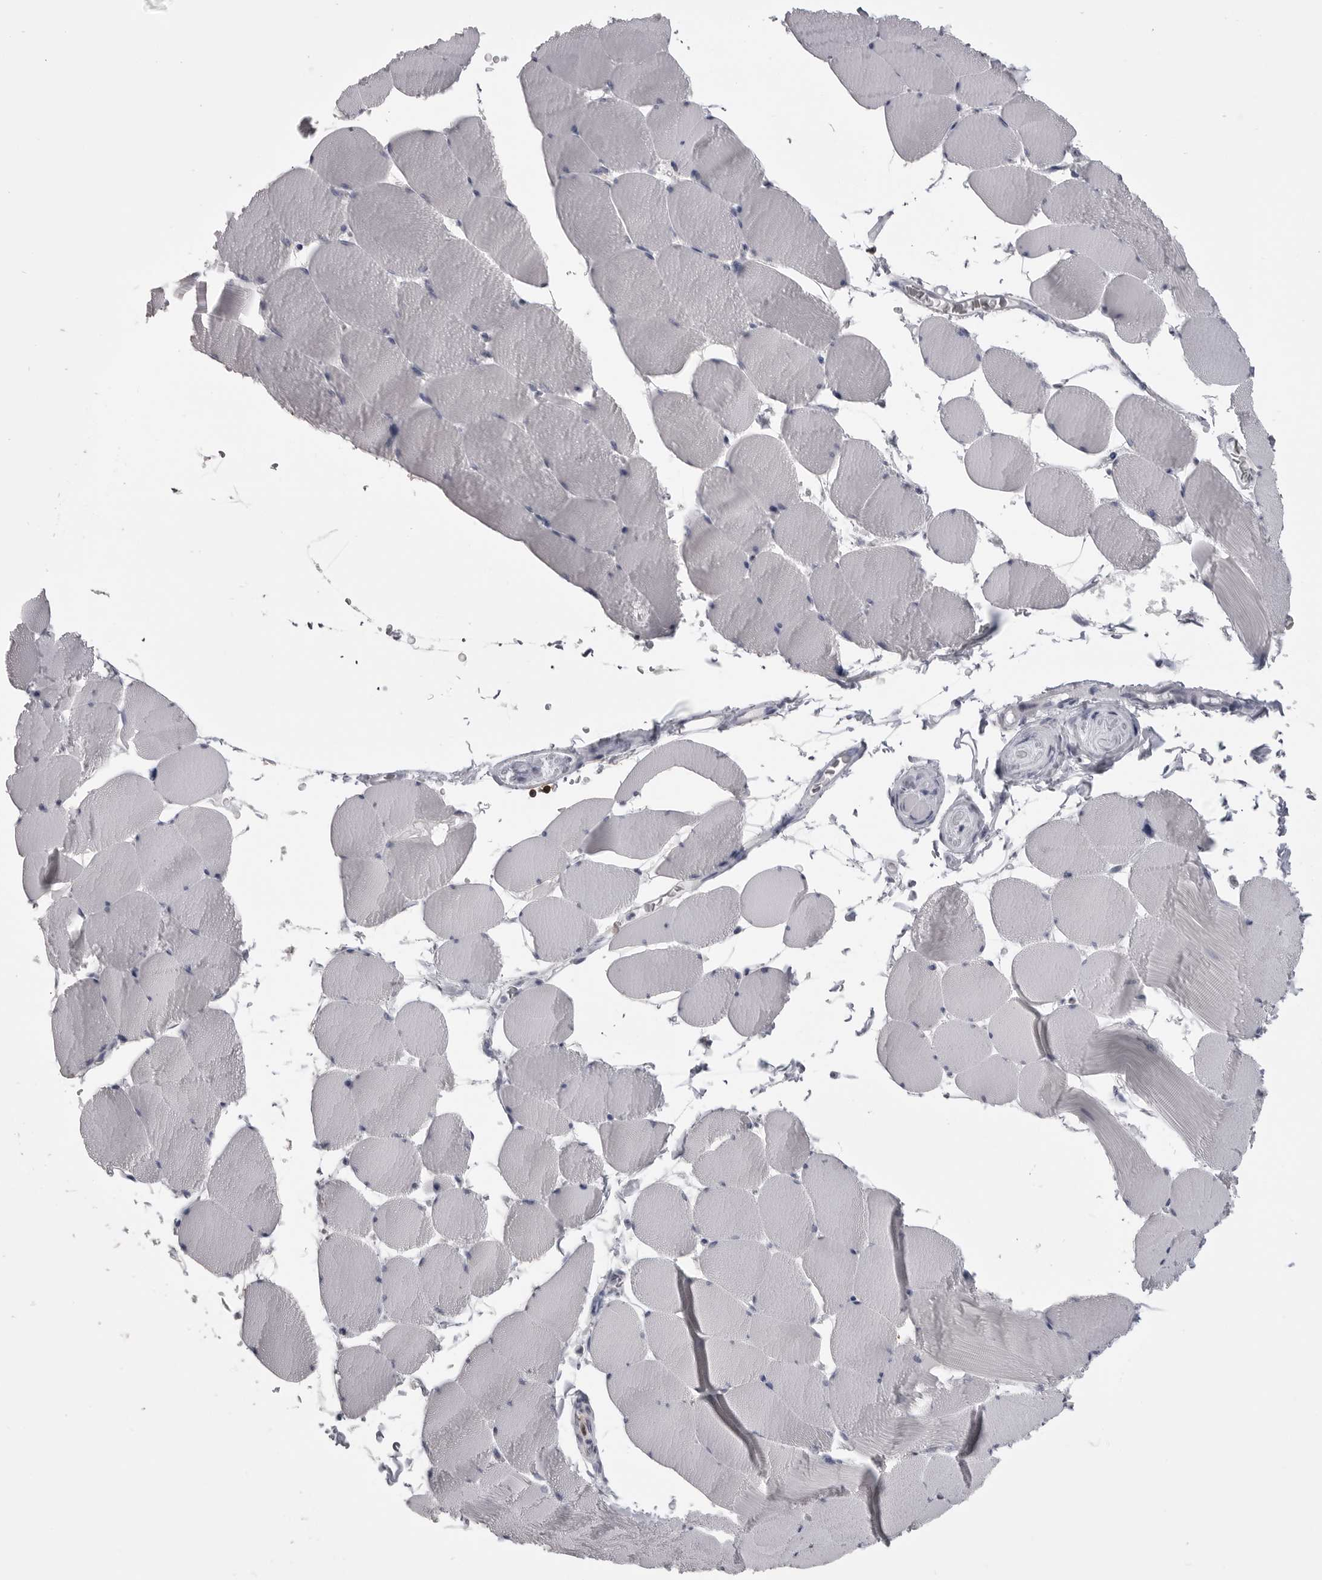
{"staining": {"intensity": "negative", "quantity": "none", "location": "none"}, "tissue": "skeletal muscle", "cell_type": "Myocytes", "image_type": "normal", "snomed": [{"axis": "morphology", "description": "Normal tissue, NOS"}, {"axis": "topography", "description": "Skeletal muscle"}], "caption": "Protein analysis of benign skeletal muscle demonstrates no significant staining in myocytes. (Brightfield microscopy of DAB immunohistochemistry at high magnification).", "gene": "ITGAL", "patient": {"sex": "male", "age": 62}}